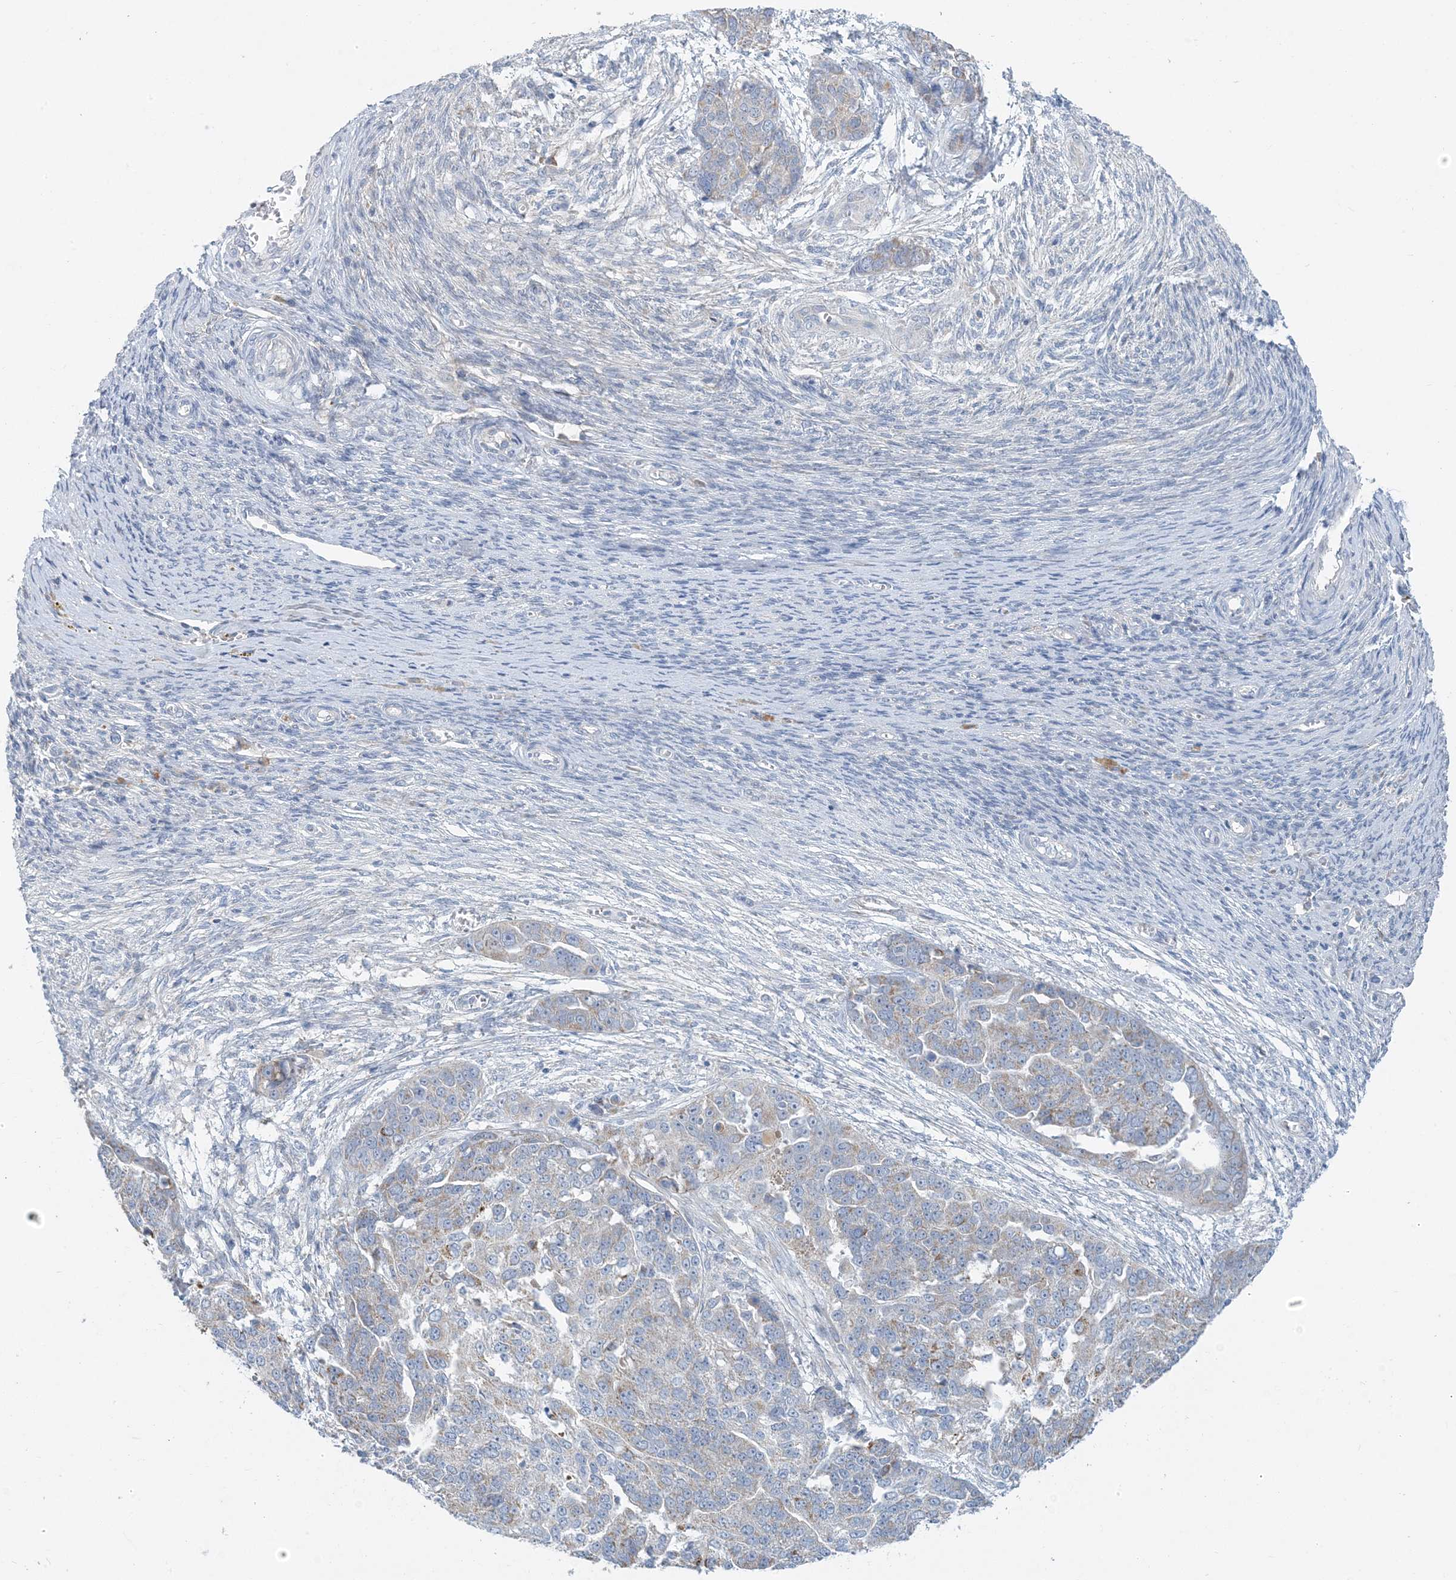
{"staining": {"intensity": "weak", "quantity": "<25%", "location": "cytoplasmic/membranous"}, "tissue": "ovarian cancer", "cell_type": "Tumor cells", "image_type": "cancer", "snomed": [{"axis": "morphology", "description": "Cystadenocarcinoma, serous, NOS"}, {"axis": "topography", "description": "Ovary"}], "caption": "Immunohistochemistry of human ovarian cancer demonstrates no staining in tumor cells.", "gene": "ZCCHC18", "patient": {"sex": "female", "age": 44}}